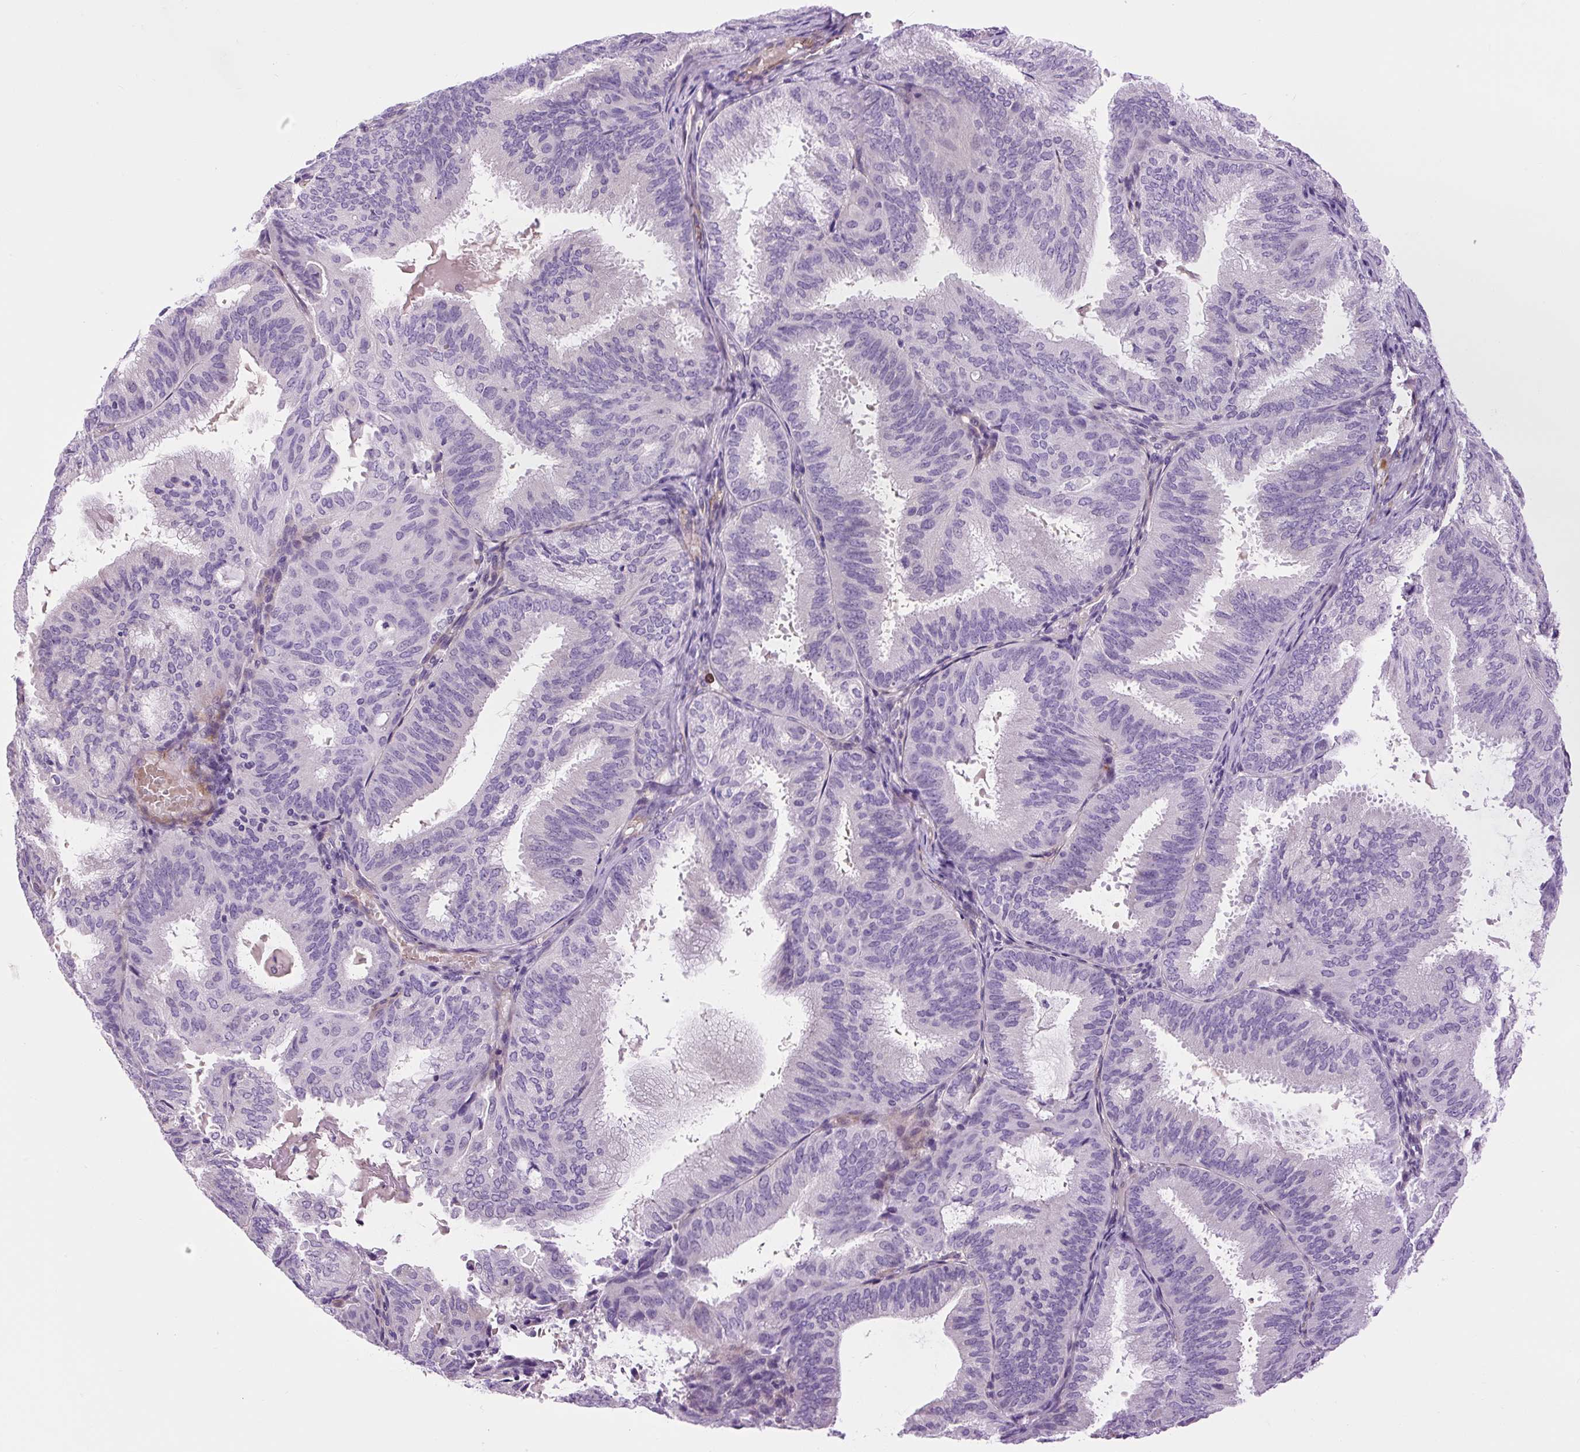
{"staining": {"intensity": "negative", "quantity": "none", "location": "none"}, "tissue": "endometrial cancer", "cell_type": "Tumor cells", "image_type": "cancer", "snomed": [{"axis": "morphology", "description": "Adenocarcinoma, NOS"}, {"axis": "topography", "description": "Endometrium"}], "caption": "High power microscopy histopathology image of an immunohistochemistry (IHC) micrograph of endometrial cancer (adenocarcinoma), revealing no significant staining in tumor cells.", "gene": "VWA7", "patient": {"sex": "female", "age": 49}}